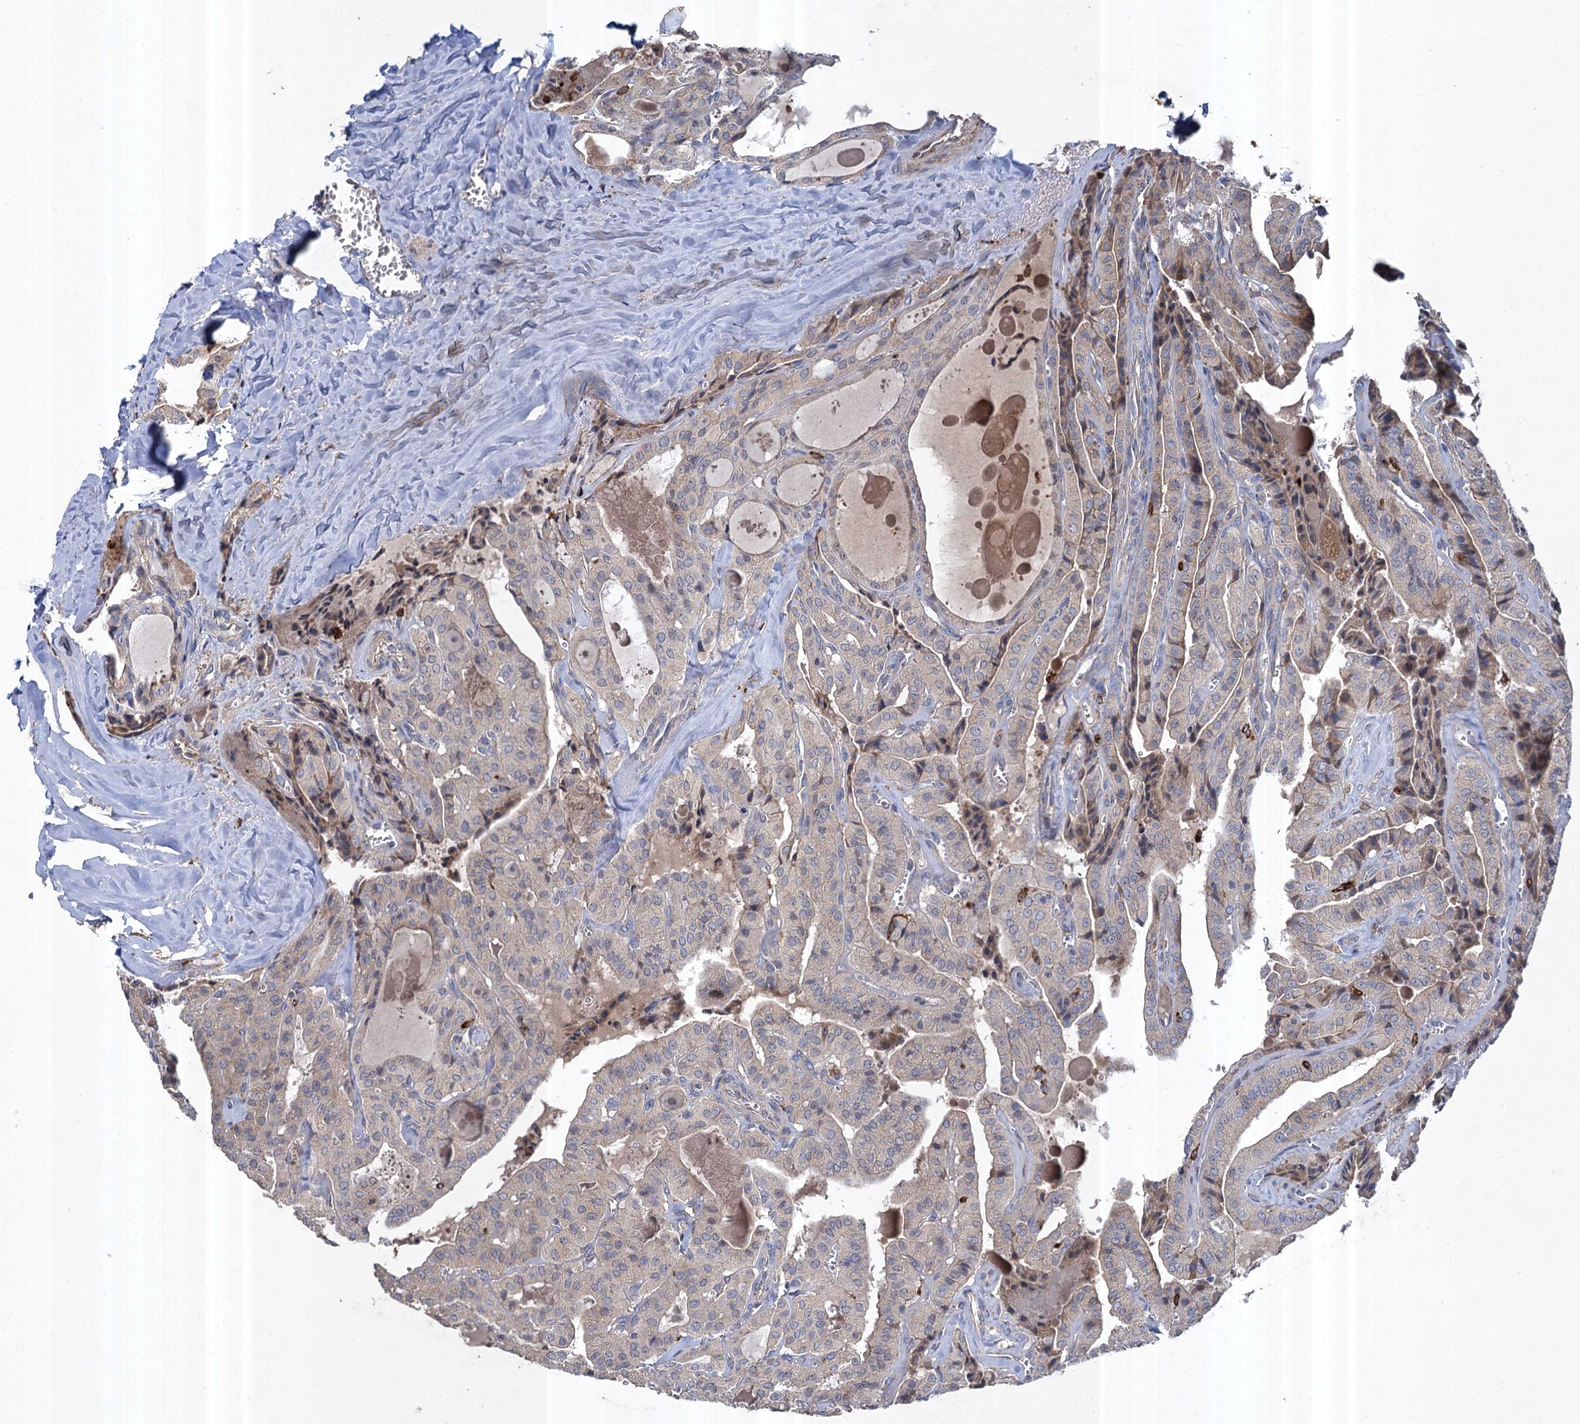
{"staining": {"intensity": "weak", "quantity": "<25%", "location": "cytoplasmic/membranous"}, "tissue": "thyroid cancer", "cell_type": "Tumor cells", "image_type": "cancer", "snomed": [{"axis": "morphology", "description": "Papillary adenocarcinoma, NOS"}, {"axis": "topography", "description": "Thyroid gland"}], "caption": "The IHC image has no significant staining in tumor cells of thyroid cancer tissue.", "gene": "TXNDC11", "patient": {"sex": "male", "age": 52}}